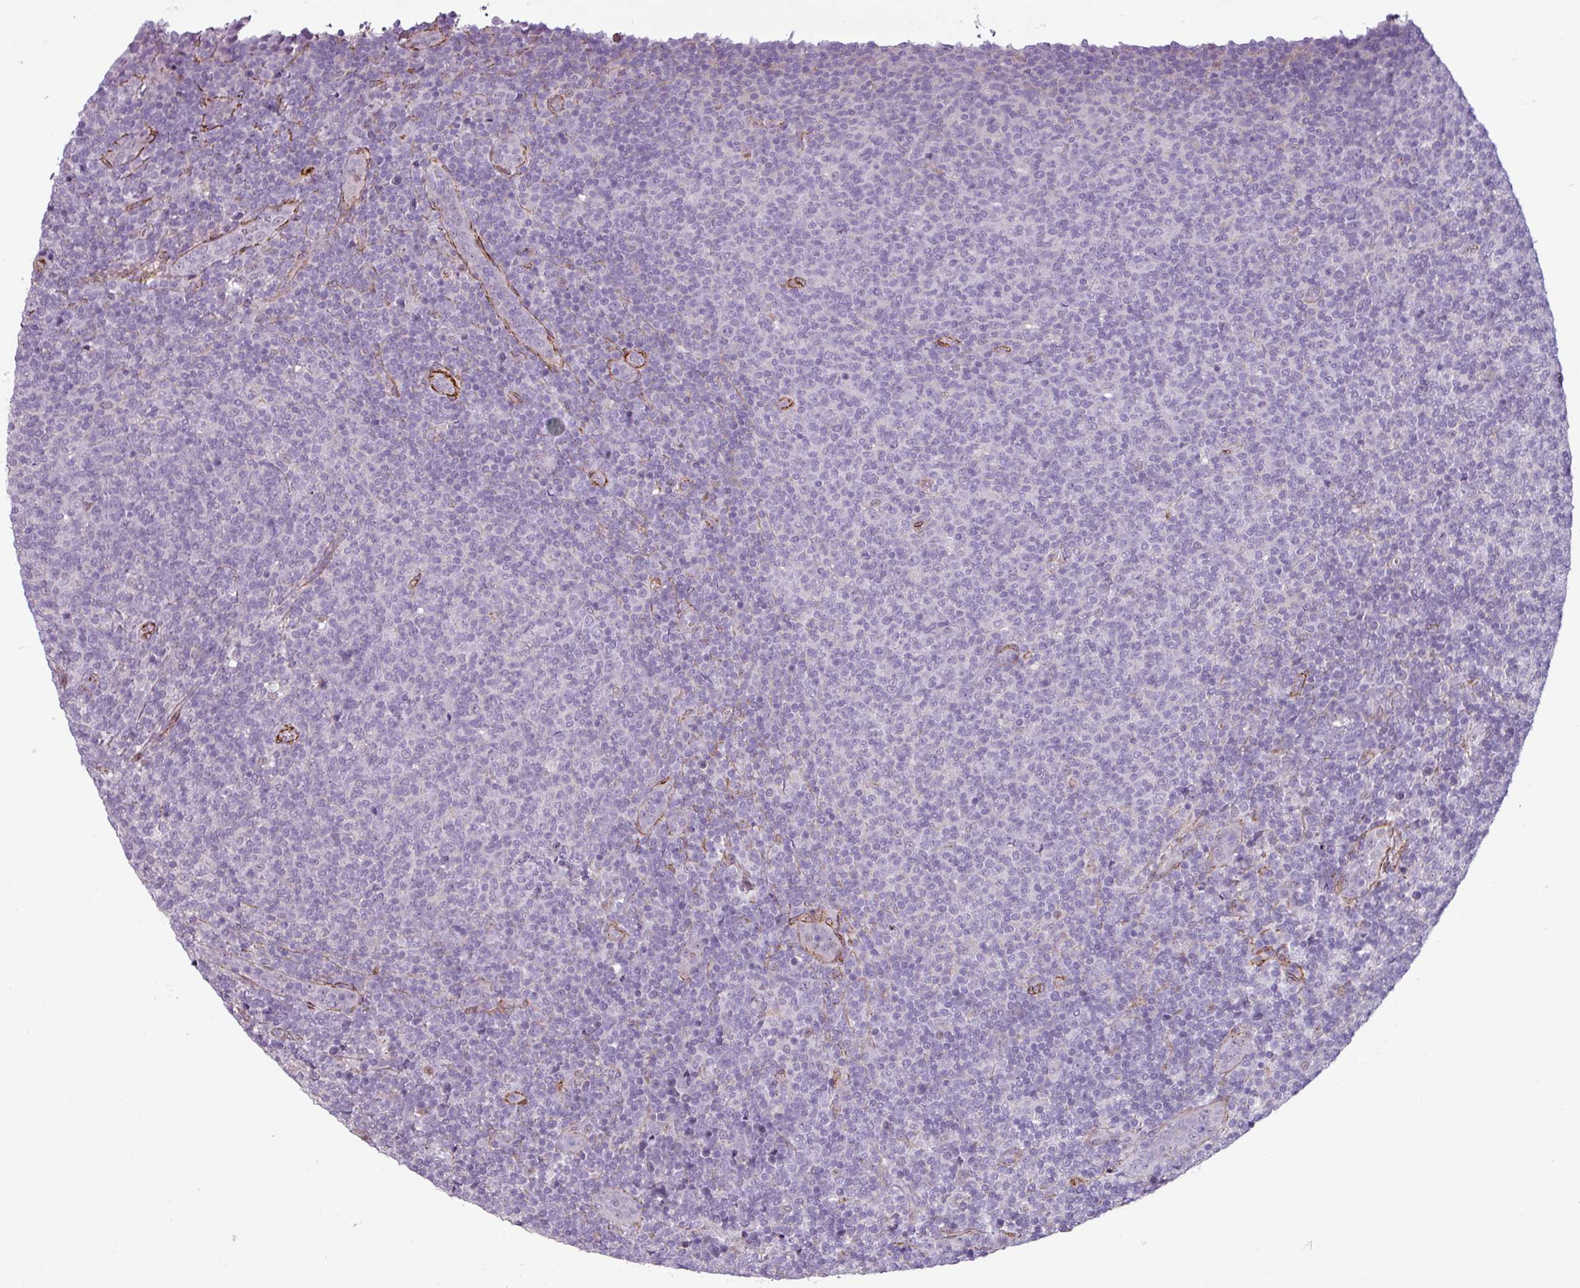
{"staining": {"intensity": "negative", "quantity": "none", "location": "none"}, "tissue": "lymphoma", "cell_type": "Tumor cells", "image_type": "cancer", "snomed": [{"axis": "morphology", "description": "Malignant lymphoma, non-Hodgkin's type, Low grade"}, {"axis": "topography", "description": "Lymph node"}], "caption": "Immunohistochemistry of human lymphoma shows no staining in tumor cells.", "gene": "ATP10A", "patient": {"sex": "male", "age": 66}}